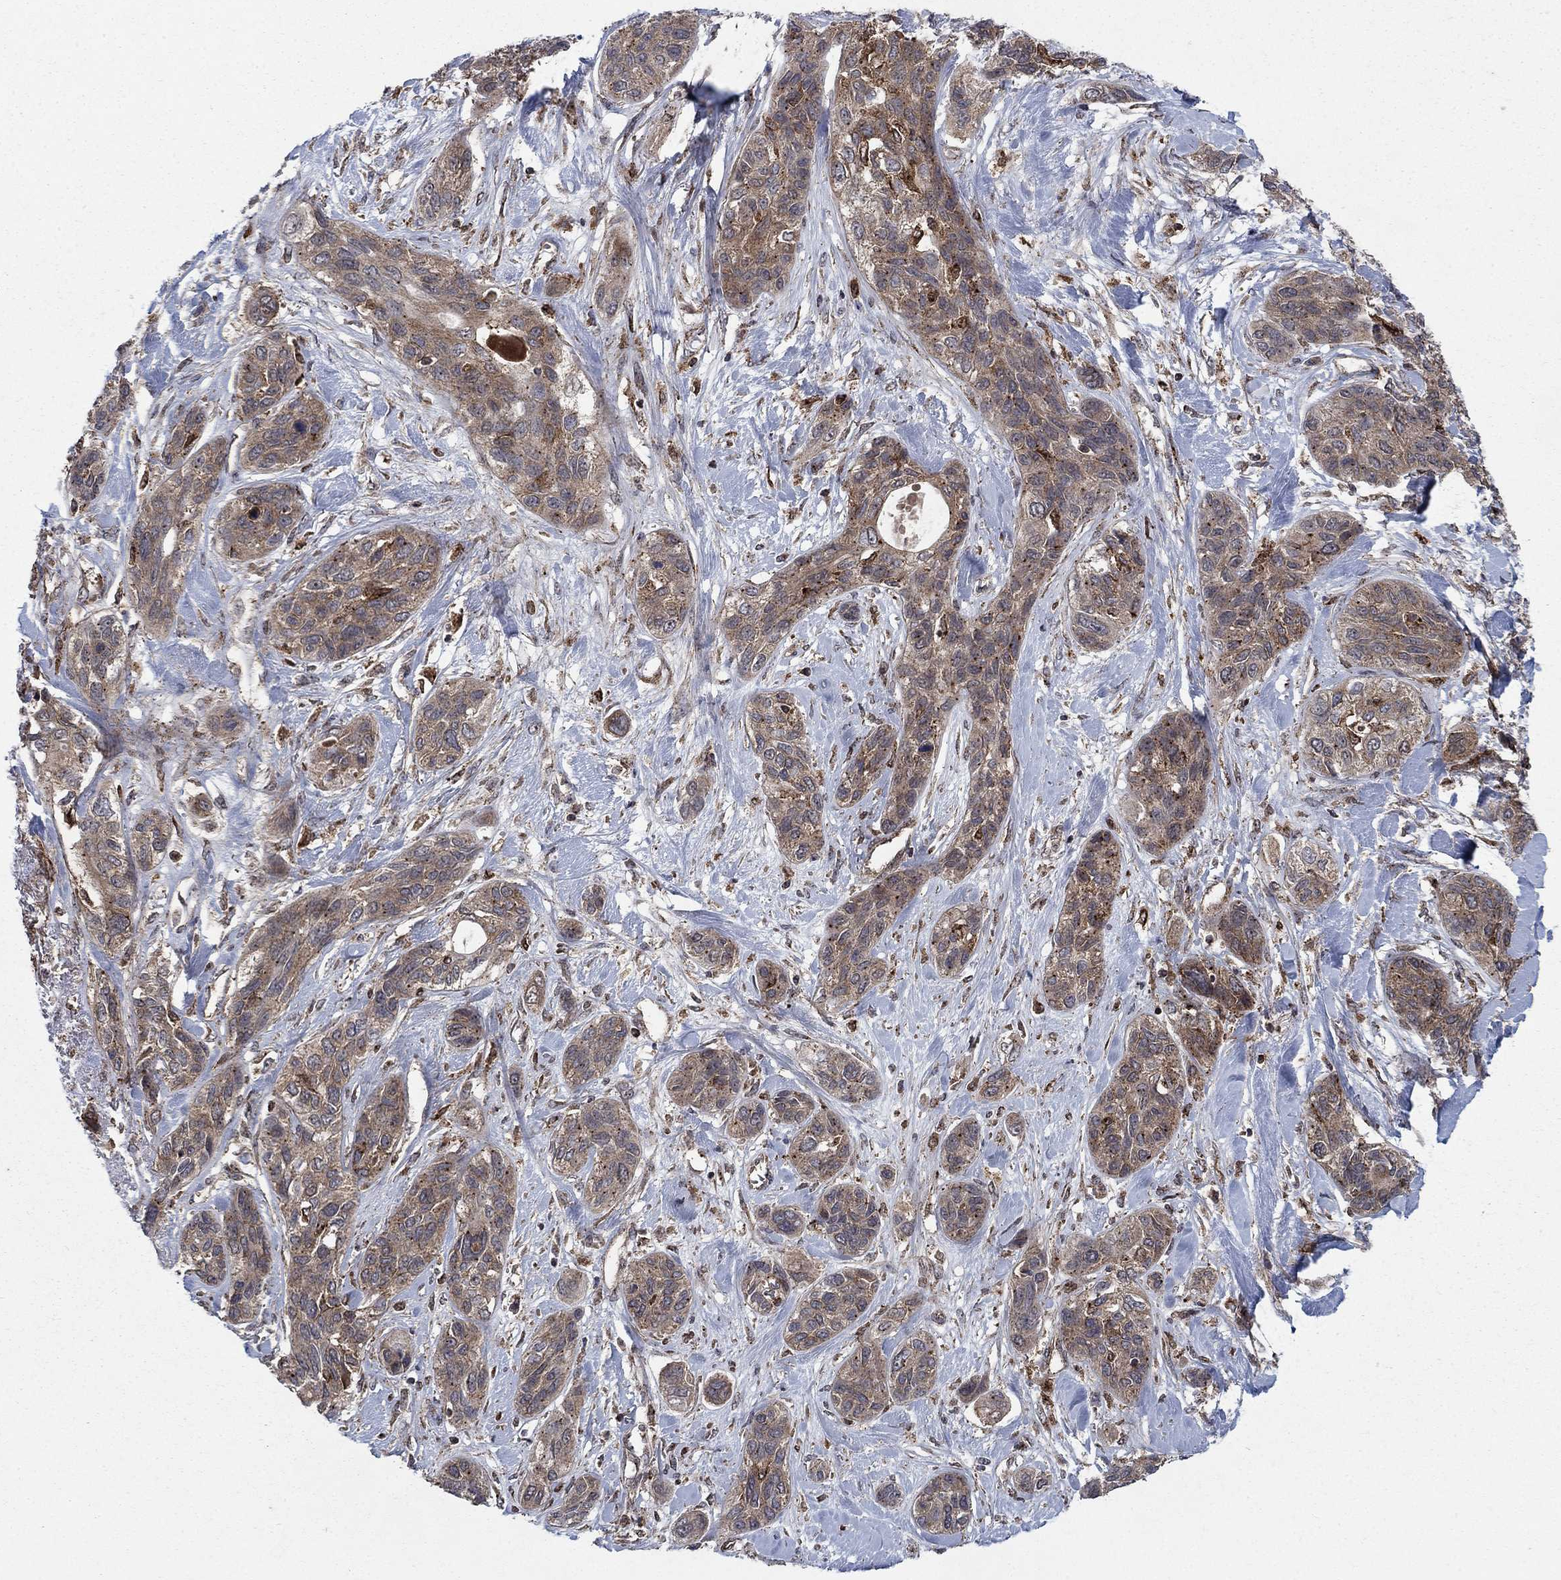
{"staining": {"intensity": "moderate", "quantity": ">75%", "location": "cytoplasmic/membranous"}, "tissue": "lung cancer", "cell_type": "Tumor cells", "image_type": "cancer", "snomed": [{"axis": "morphology", "description": "Squamous cell carcinoma, NOS"}, {"axis": "topography", "description": "Lung"}], "caption": "Lung squamous cell carcinoma stained for a protein exhibits moderate cytoplasmic/membranous positivity in tumor cells.", "gene": "IFI35", "patient": {"sex": "female", "age": 70}}